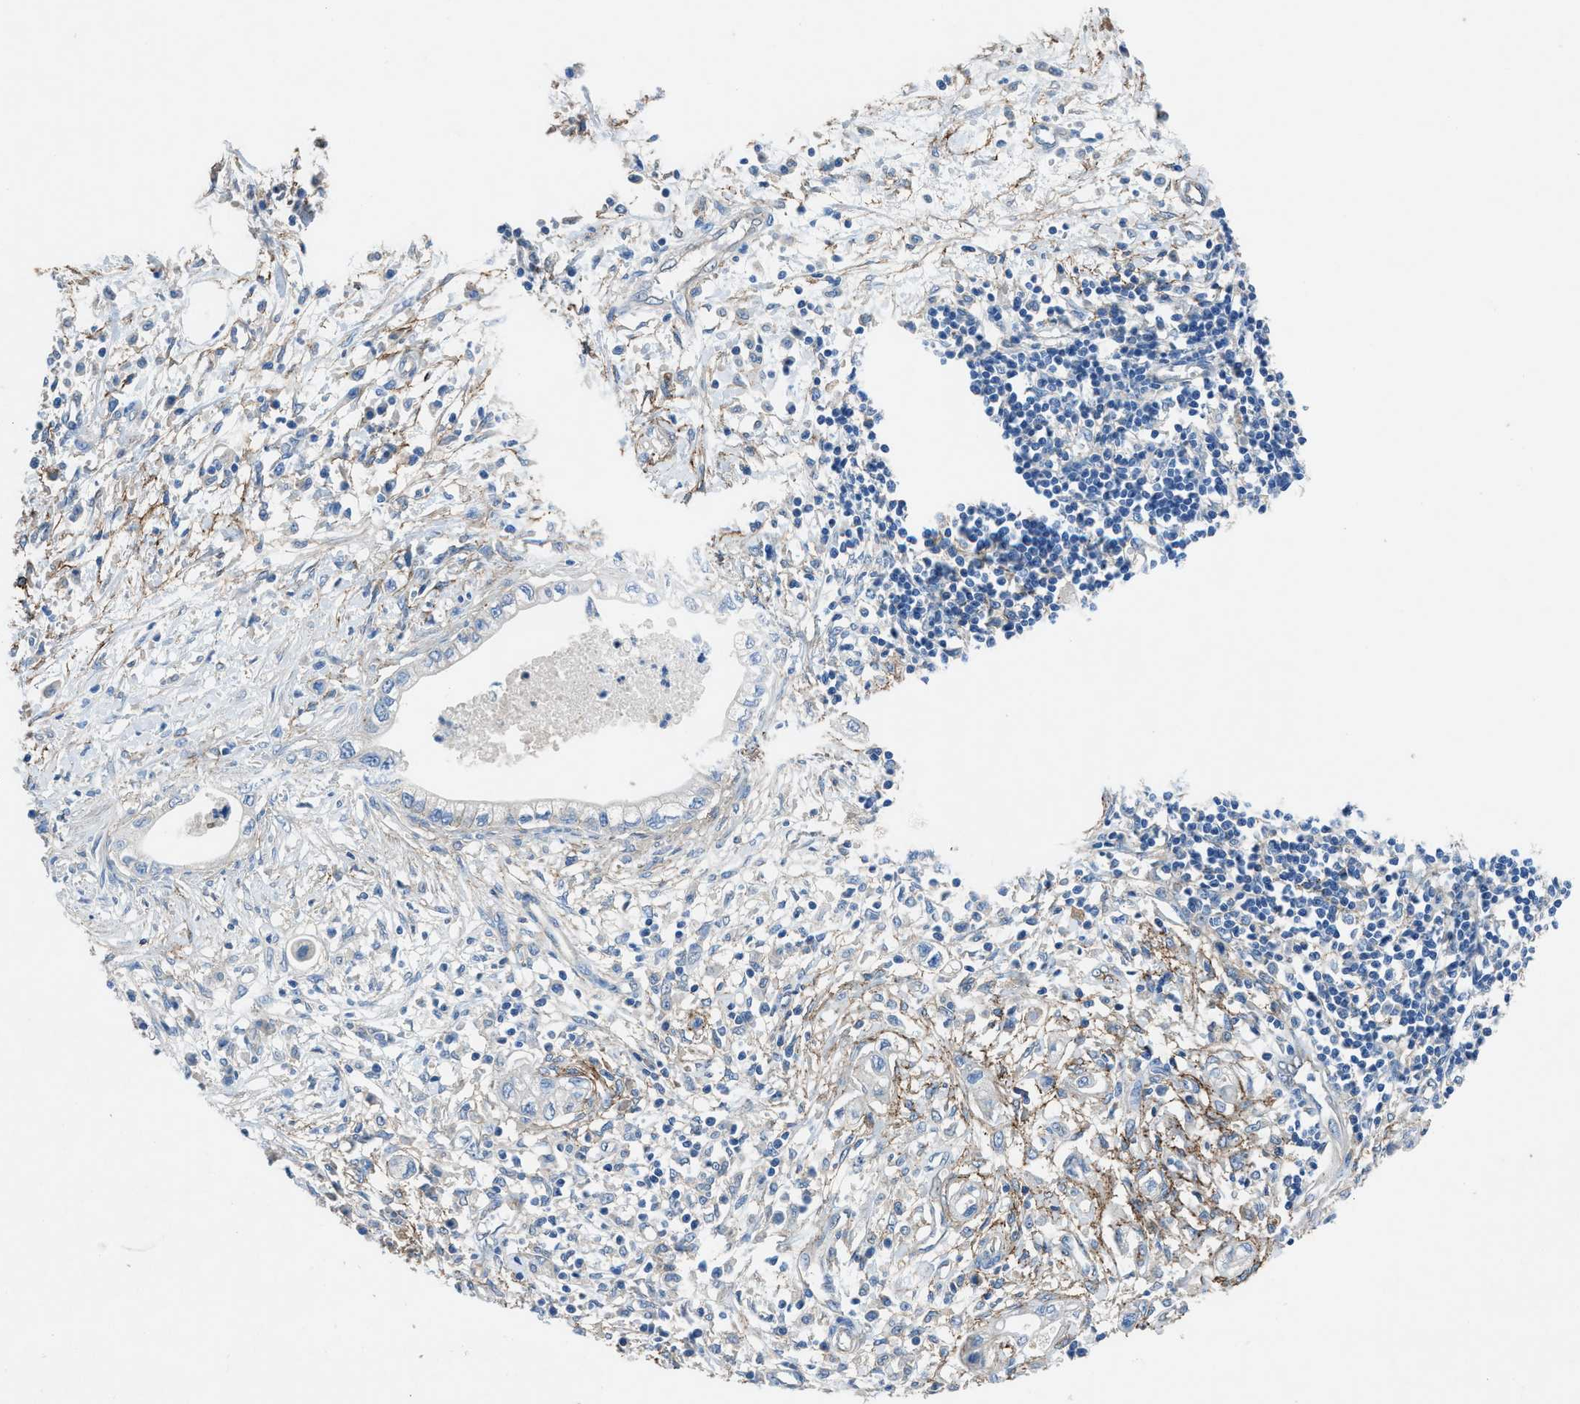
{"staining": {"intensity": "negative", "quantity": "none", "location": "none"}, "tissue": "pancreatic cancer", "cell_type": "Tumor cells", "image_type": "cancer", "snomed": [{"axis": "morphology", "description": "Adenocarcinoma, NOS"}, {"axis": "topography", "description": "Pancreas"}], "caption": "IHC of pancreatic adenocarcinoma exhibits no expression in tumor cells. The staining was performed using DAB to visualize the protein expression in brown, while the nuclei were stained in blue with hematoxylin (Magnification: 20x).", "gene": "PTGFRN", "patient": {"sex": "male", "age": 56}}